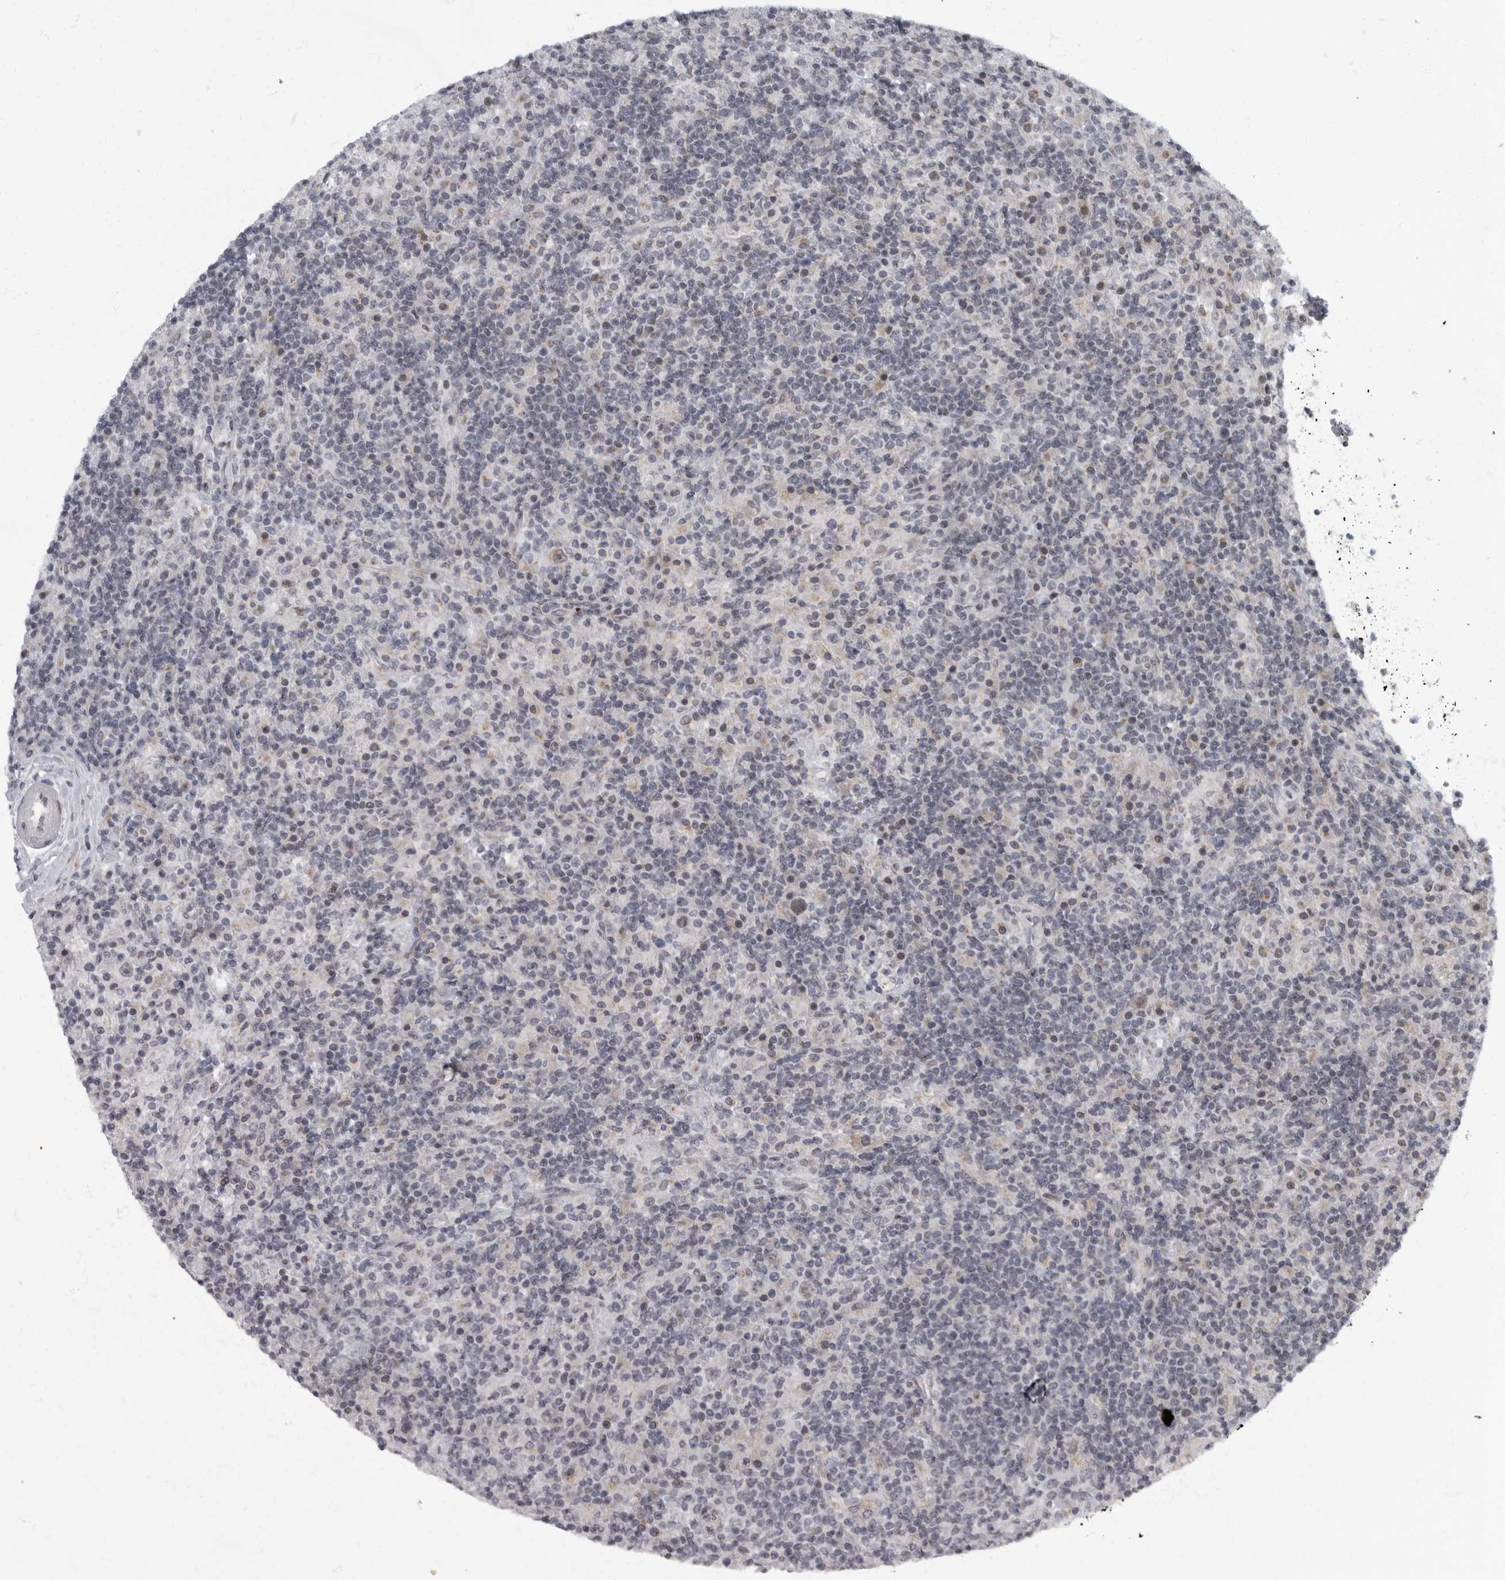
{"staining": {"intensity": "weak", "quantity": "25%-75%", "location": "nuclear"}, "tissue": "lymphoma", "cell_type": "Tumor cells", "image_type": "cancer", "snomed": [{"axis": "morphology", "description": "Hodgkin's disease, NOS"}, {"axis": "topography", "description": "Lymph node"}], "caption": "Lymphoma stained with IHC exhibits weak nuclear expression in approximately 25%-75% of tumor cells. (IHC, brightfield microscopy, high magnification).", "gene": "EVI5", "patient": {"sex": "male", "age": 70}}